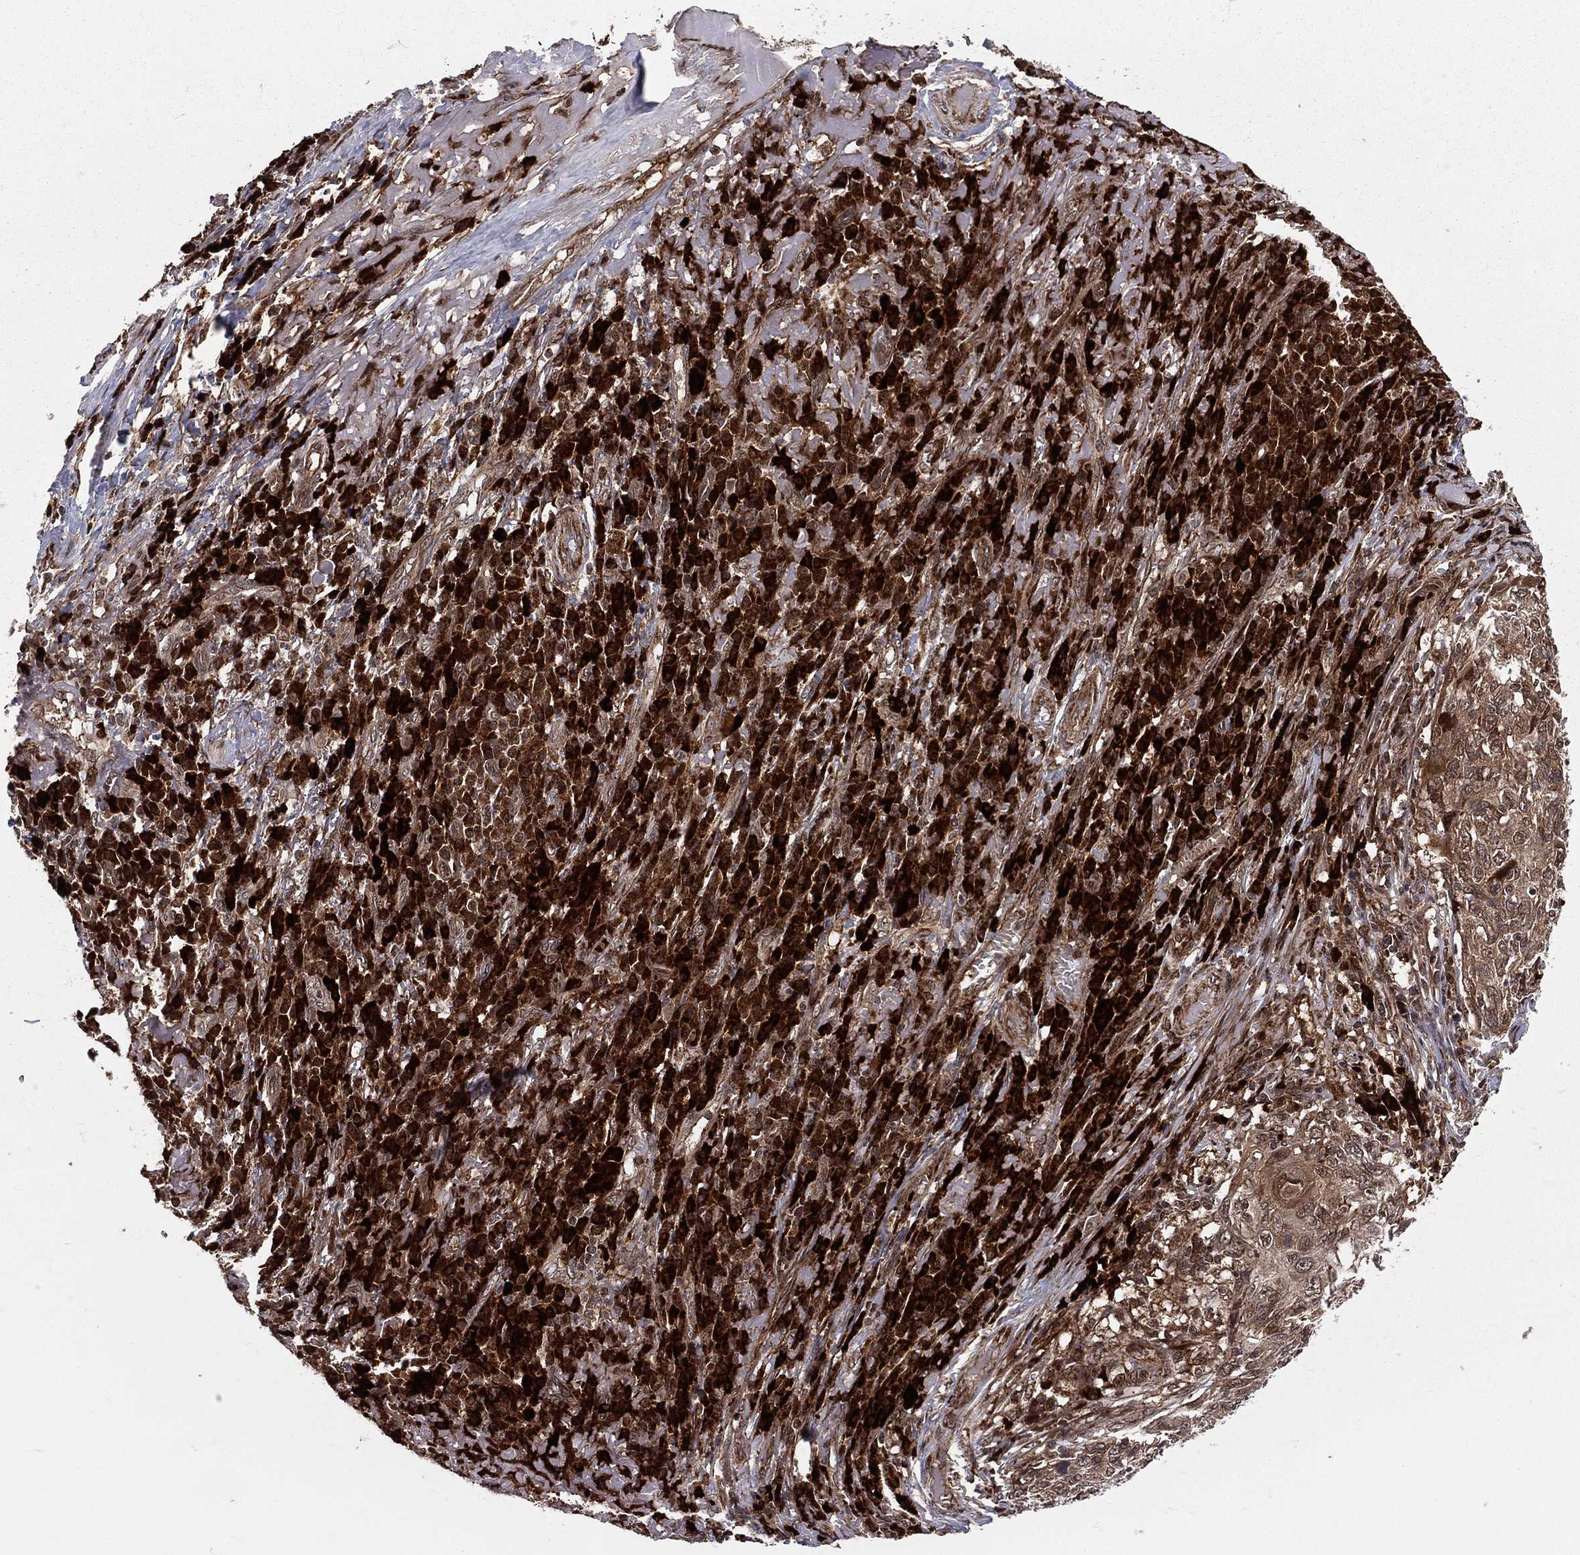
{"staining": {"intensity": "strong", "quantity": "25%-75%", "location": "cytoplasmic/membranous,nuclear"}, "tissue": "skin cancer", "cell_type": "Tumor cells", "image_type": "cancer", "snomed": [{"axis": "morphology", "description": "Squamous cell carcinoma, NOS"}, {"axis": "topography", "description": "Skin"}], "caption": "Brown immunohistochemical staining in human skin cancer (squamous cell carcinoma) exhibits strong cytoplasmic/membranous and nuclear staining in about 25%-75% of tumor cells.", "gene": "MDM2", "patient": {"sex": "male", "age": 92}}